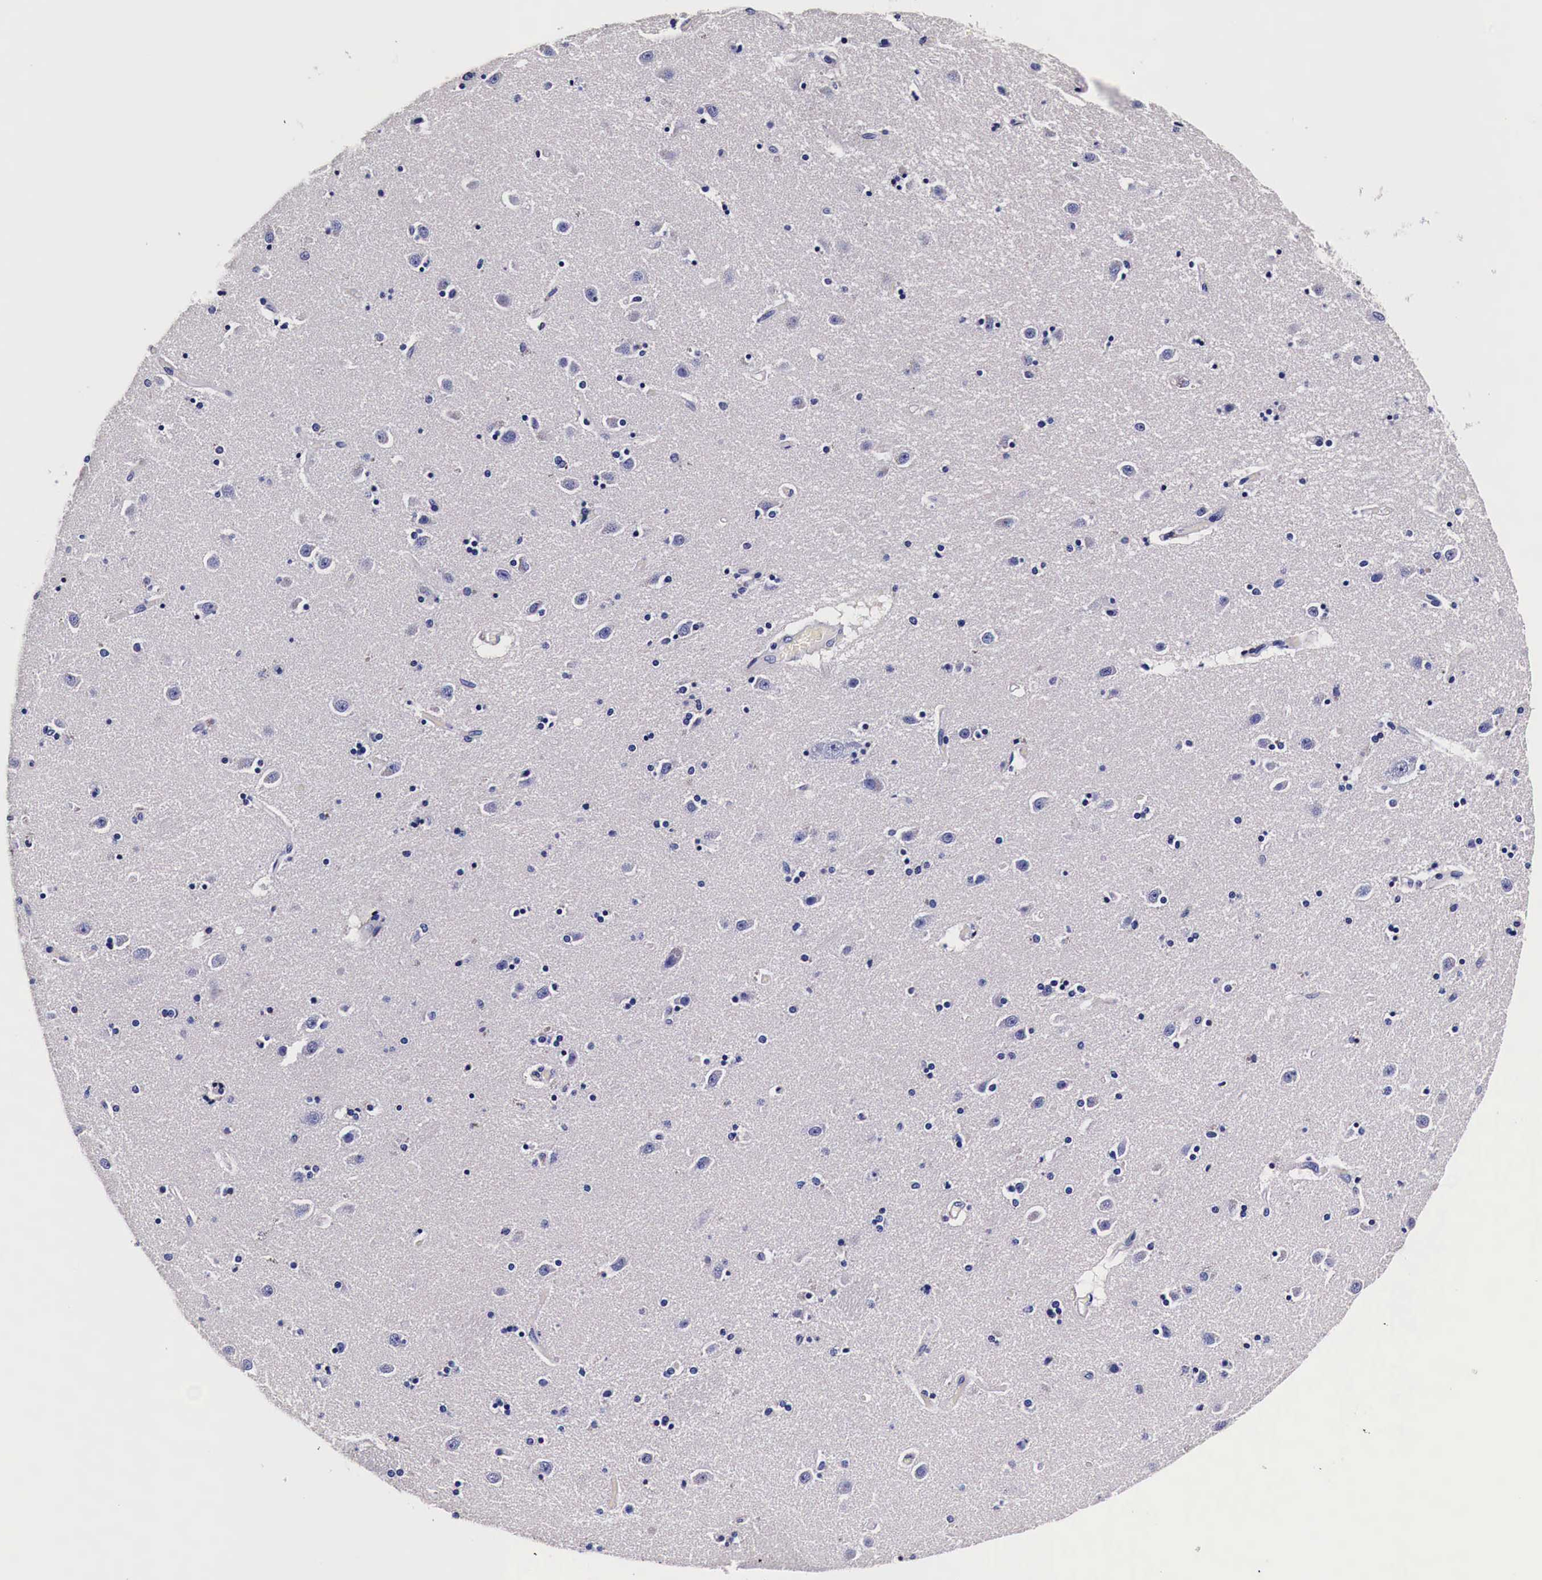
{"staining": {"intensity": "negative", "quantity": "none", "location": "none"}, "tissue": "caudate", "cell_type": "Glial cells", "image_type": "normal", "snomed": [{"axis": "morphology", "description": "Normal tissue, NOS"}, {"axis": "topography", "description": "Lateral ventricle wall"}], "caption": "Immunohistochemical staining of benign caudate shows no significant staining in glial cells. (DAB (3,3'-diaminobenzidine) immunohistochemistry (IHC) with hematoxylin counter stain).", "gene": "HSPB1", "patient": {"sex": "female", "age": 54}}